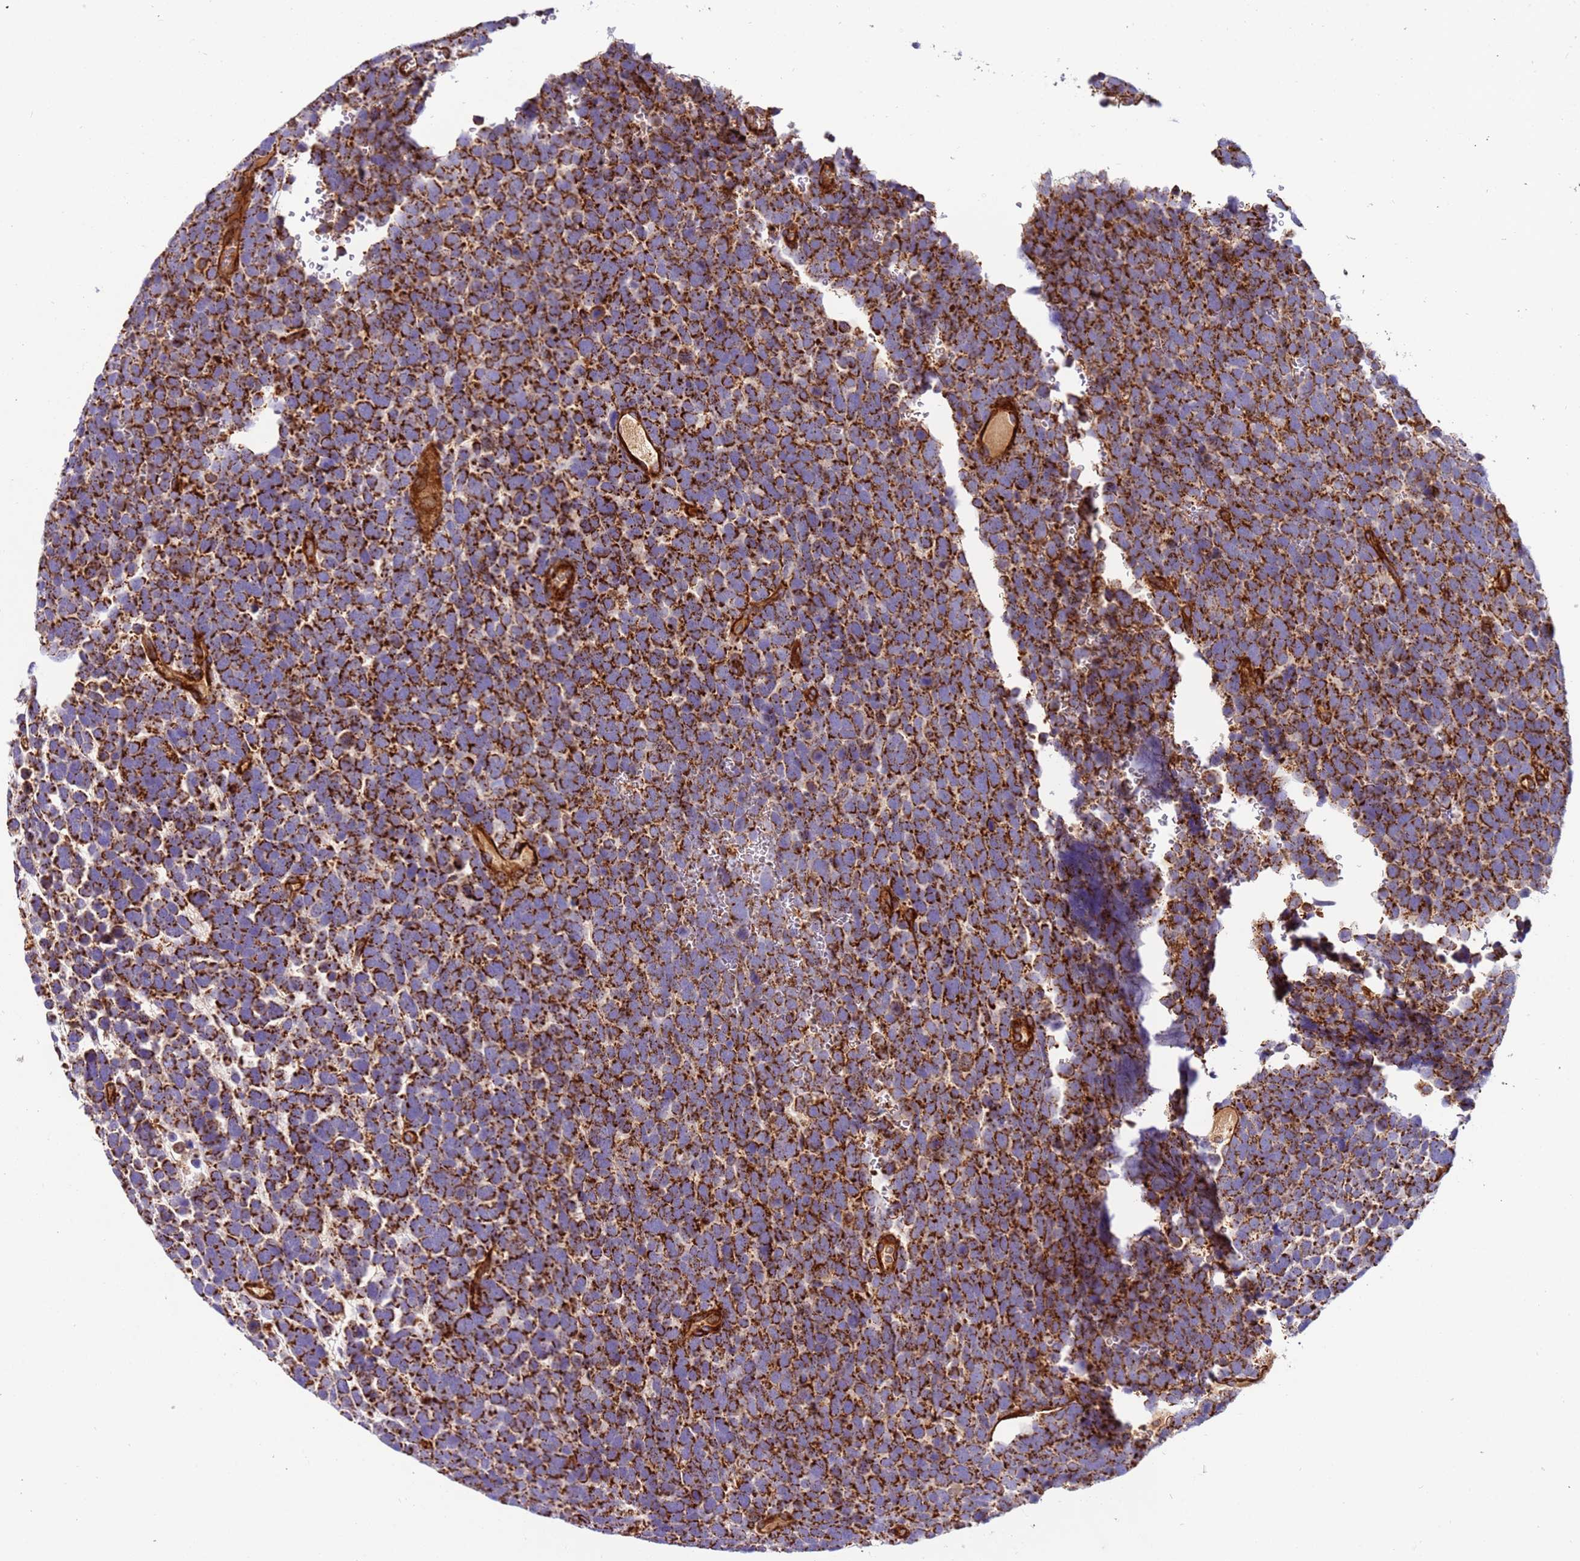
{"staining": {"intensity": "strong", "quantity": ">75%", "location": "cytoplasmic/membranous"}, "tissue": "urothelial cancer", "cell_type": "Tumor cells", "image_type": "cancer", "snomed": [{"axis": "morphology", "description": "Urothelial carcinoma, High grade"}, {"axis": "topography", "description": "Urinary bladder"}], "caption": "This image demonstrates IHC staining of urothelial cancer, with high strong cytoplasmic/membranous staining in approximately >75% of tumor cells.", "gene": "MRPL20", "patient": {"sex": "female", "age": 82}}